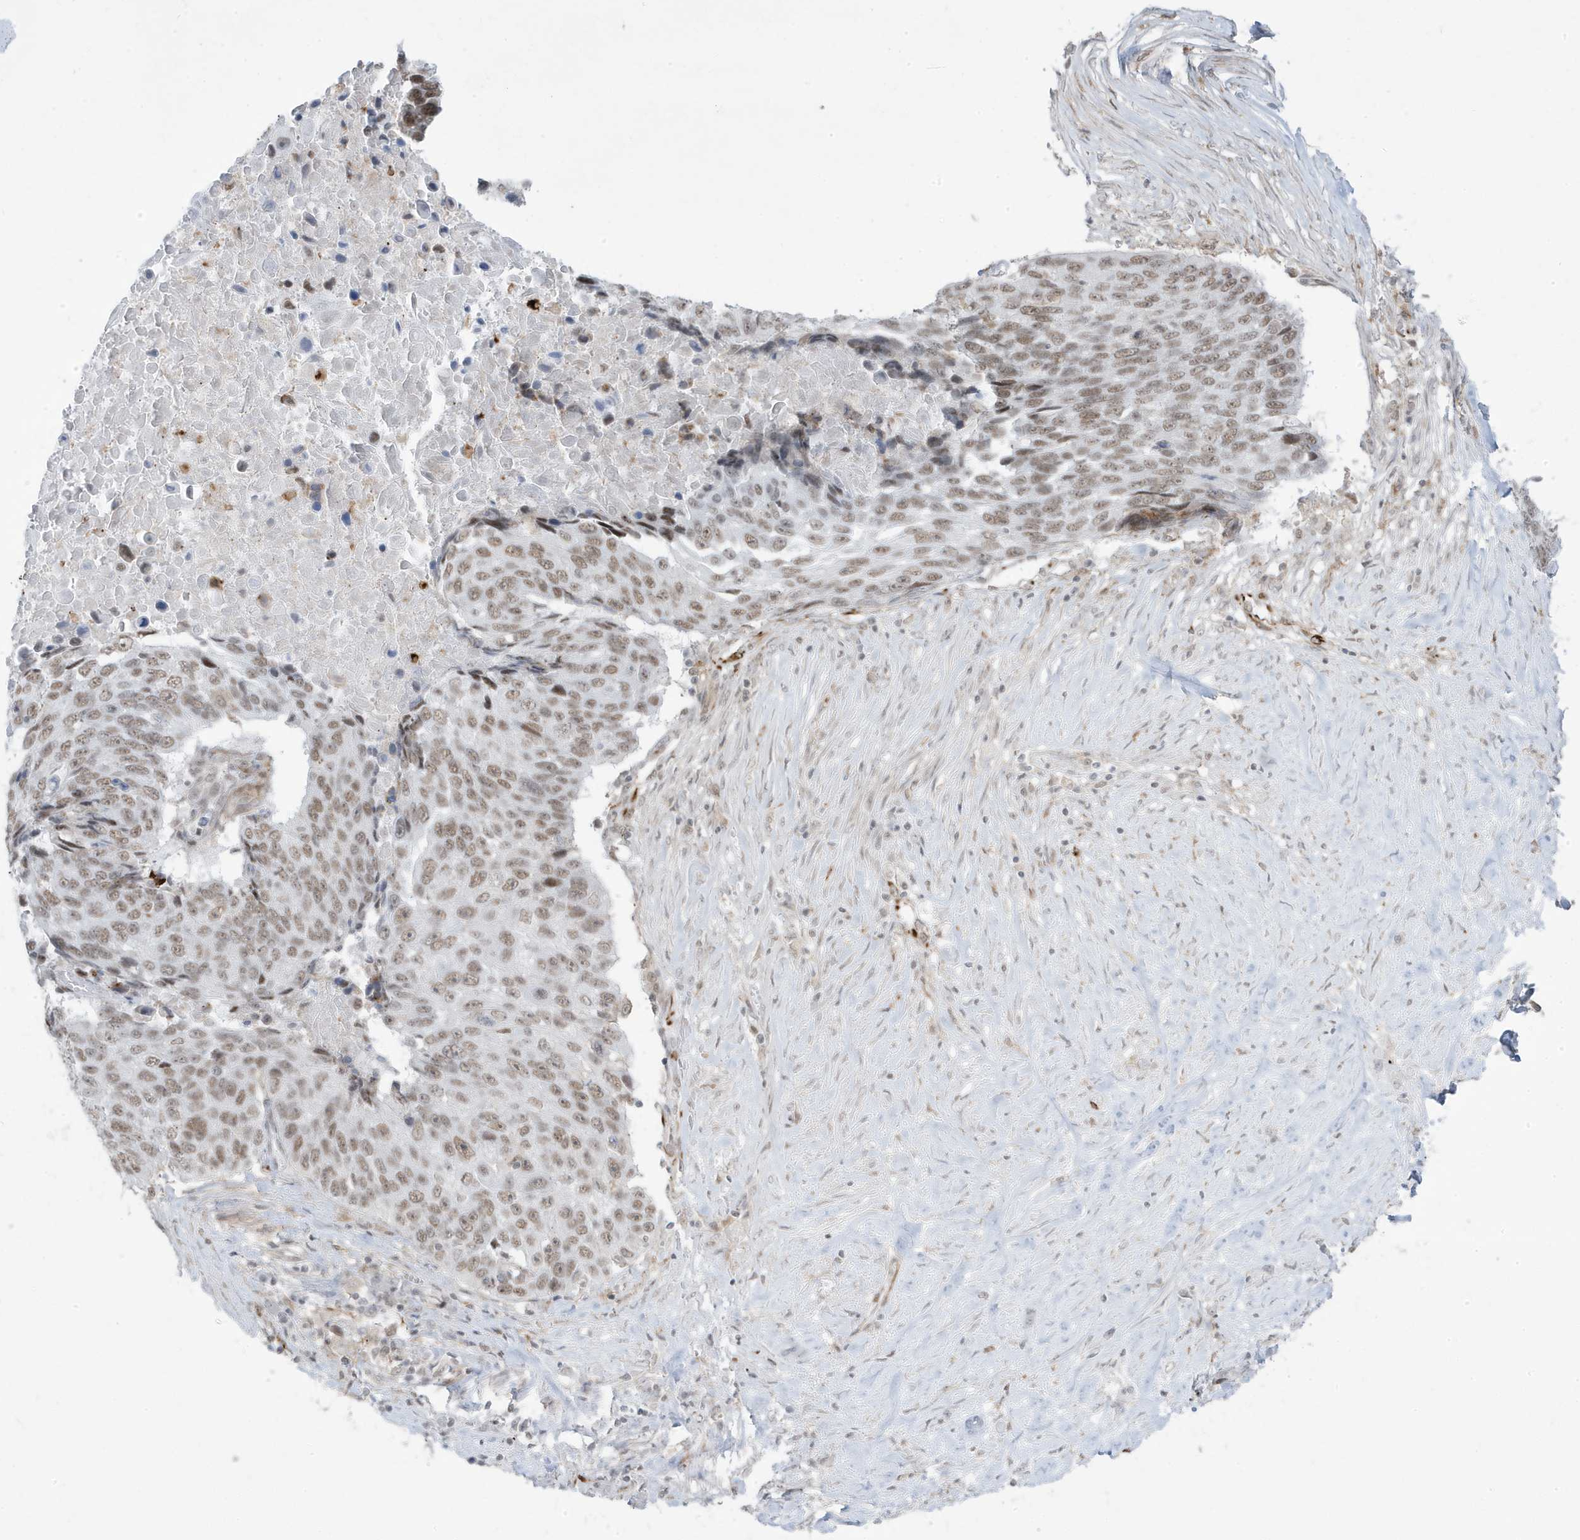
{"staining": {"intensity": "moderate", "quantity": ">75%", "location": "nuclear"}, "tissue": "lung cancer", "cell_type": "Tumor cells", "image_type": "cancer", "snomed": [{"axis": "morphology", "description": "Squamous cell carcinoma, NOS"}, {"axis": "topography", "description": "Lung"}], "caption": "Immunohistochemical staining of lung squamous cell carcinoma reveals moderate nuclear protein staining in approximately >75% of tumor cells. The staining was performed using DAB (3,3'-diaminobenzidine), with brown indicating positive protein expression. Nuclei are stained blue with hematoxylin.", "gene": "ADAMTSL3", "patient": {"sex": "male", "age": 66}}